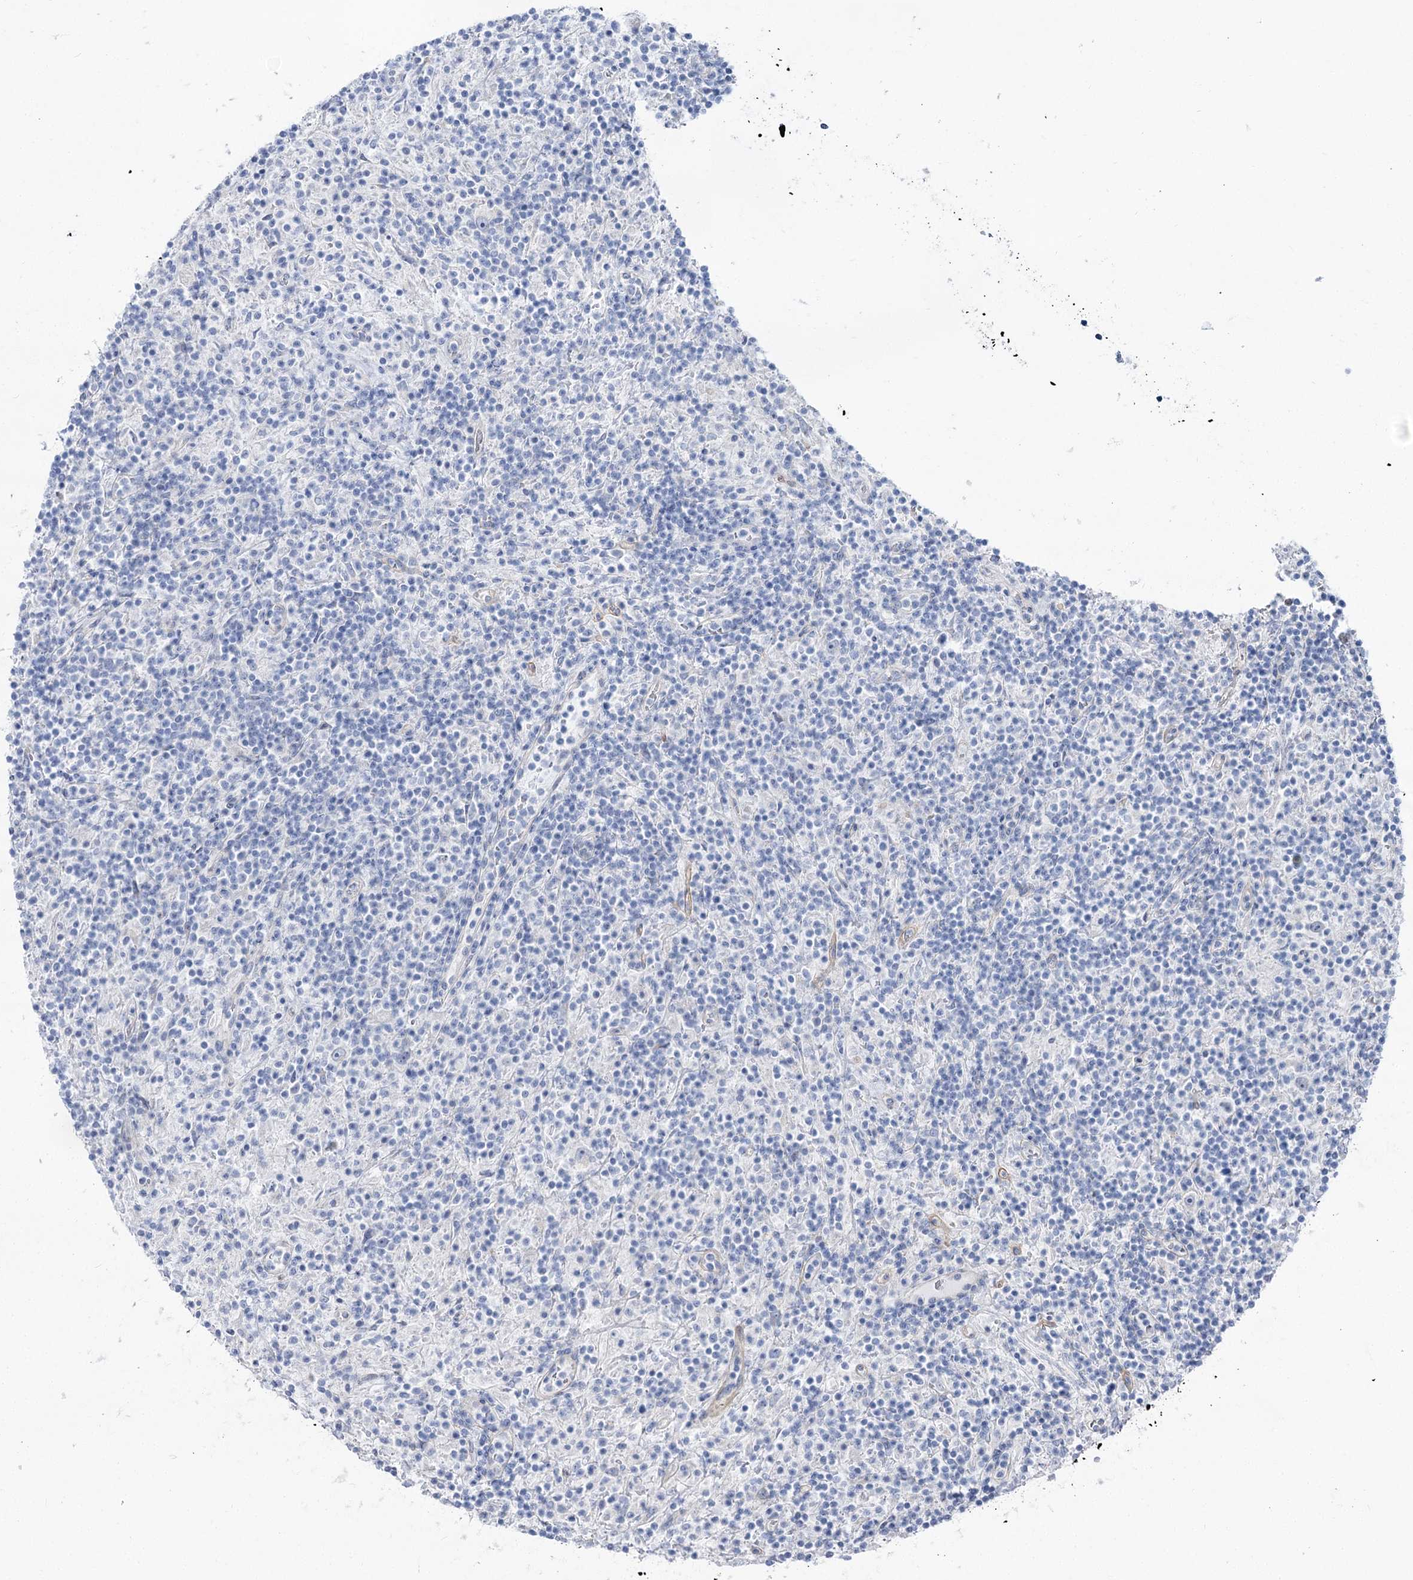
{"staining": {"intensity": "negative", "quantity": "none", "location": "none"}, "tissue": "lymphoma", "cell_type": "Tumor cells", "image_type": "cancer", "snomed": [{"axis": "morphology", "description": "Hodgkin's disease, NOS"}, {"axis": "topography", "description": "Lymph node"}], "caption": "The image displays no staining of tumor cells in Hodgkin's disease.", "gene": "SUOX", "patient": {"sex": "male", "age": 70}}